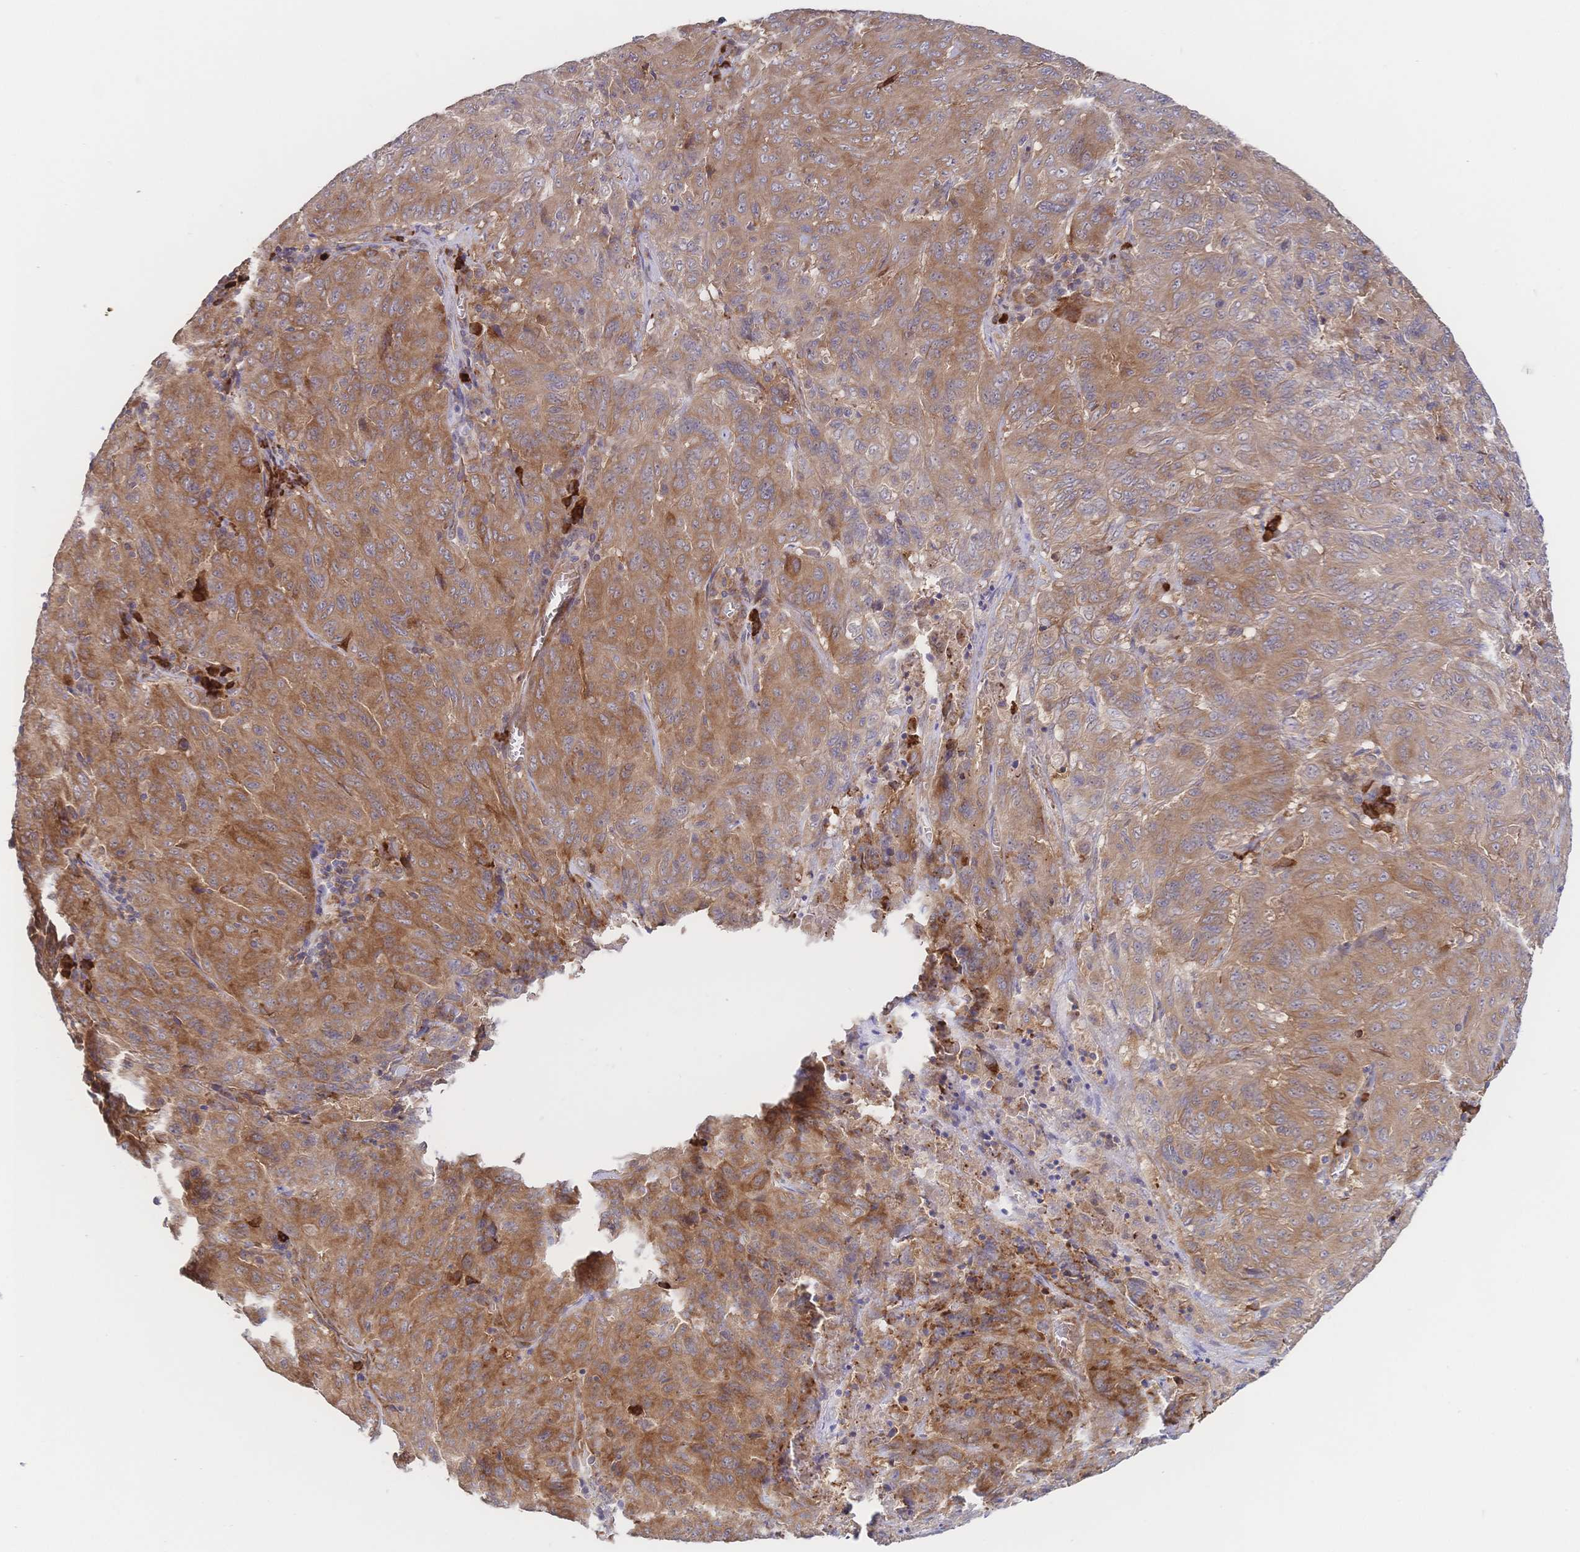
{"staining": {"intensity": "moderate", "quantity": ">75%", "location": "cytoplasmic/membranous"}, "tissue": "pancreatic cancer", "cell_type": "Tumor cells", "image_type": "cancer", "snomed": [{"axis": "morphology", "description": "Adenocarcinoma, NOS"}, {"axis": "topography", "description": "Pancreas"}], "caption": "Tumor cells exhibit medium levels of moderate cytoplasmic/membranous positivity in about >75% of cells in human pancreatic cancer (adenocarcinoma).", "gene": "LMO4", "patient": {"sex": "male", "age": 63}}